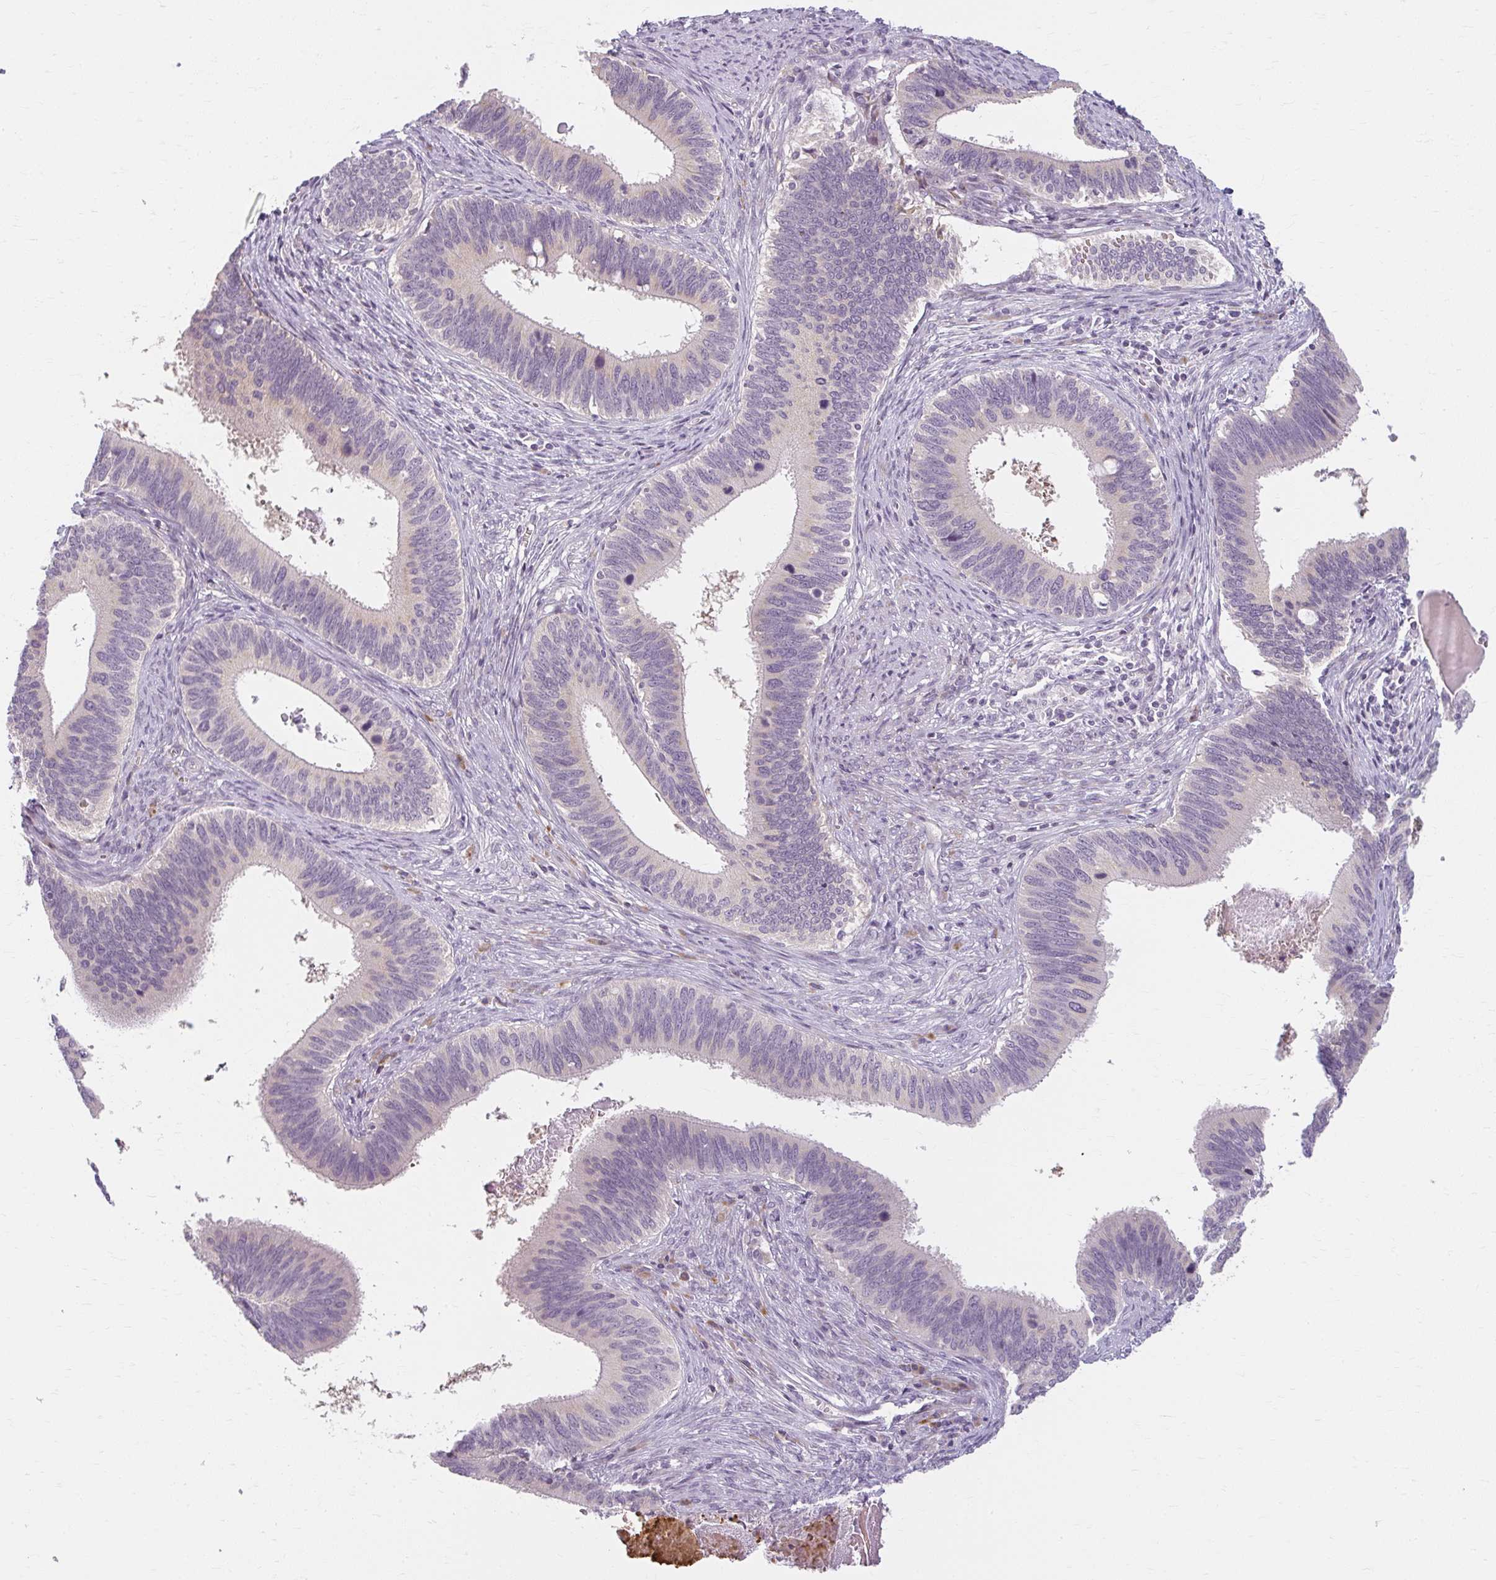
{"staining": {"intensity": "negative", "quantity": "none", "location": "none"}, "tissue": "cervical cancer", "cell_type": "Tumor cells", "image_type": "cancer", "snomed": [{"axis": "morphology", "description": "Adenocarcinoma, NOS"}, {"axis": "topography", "description": "Cervix"}], "caption": "Immunohistochemistry histopathology image of cervical cancer (adenocarcinoma) stained for a protein (brown), which displays no staining in tumor cells.", "gene": "ZFYVE26", "patient": {"sex": "female", "age": 42}}